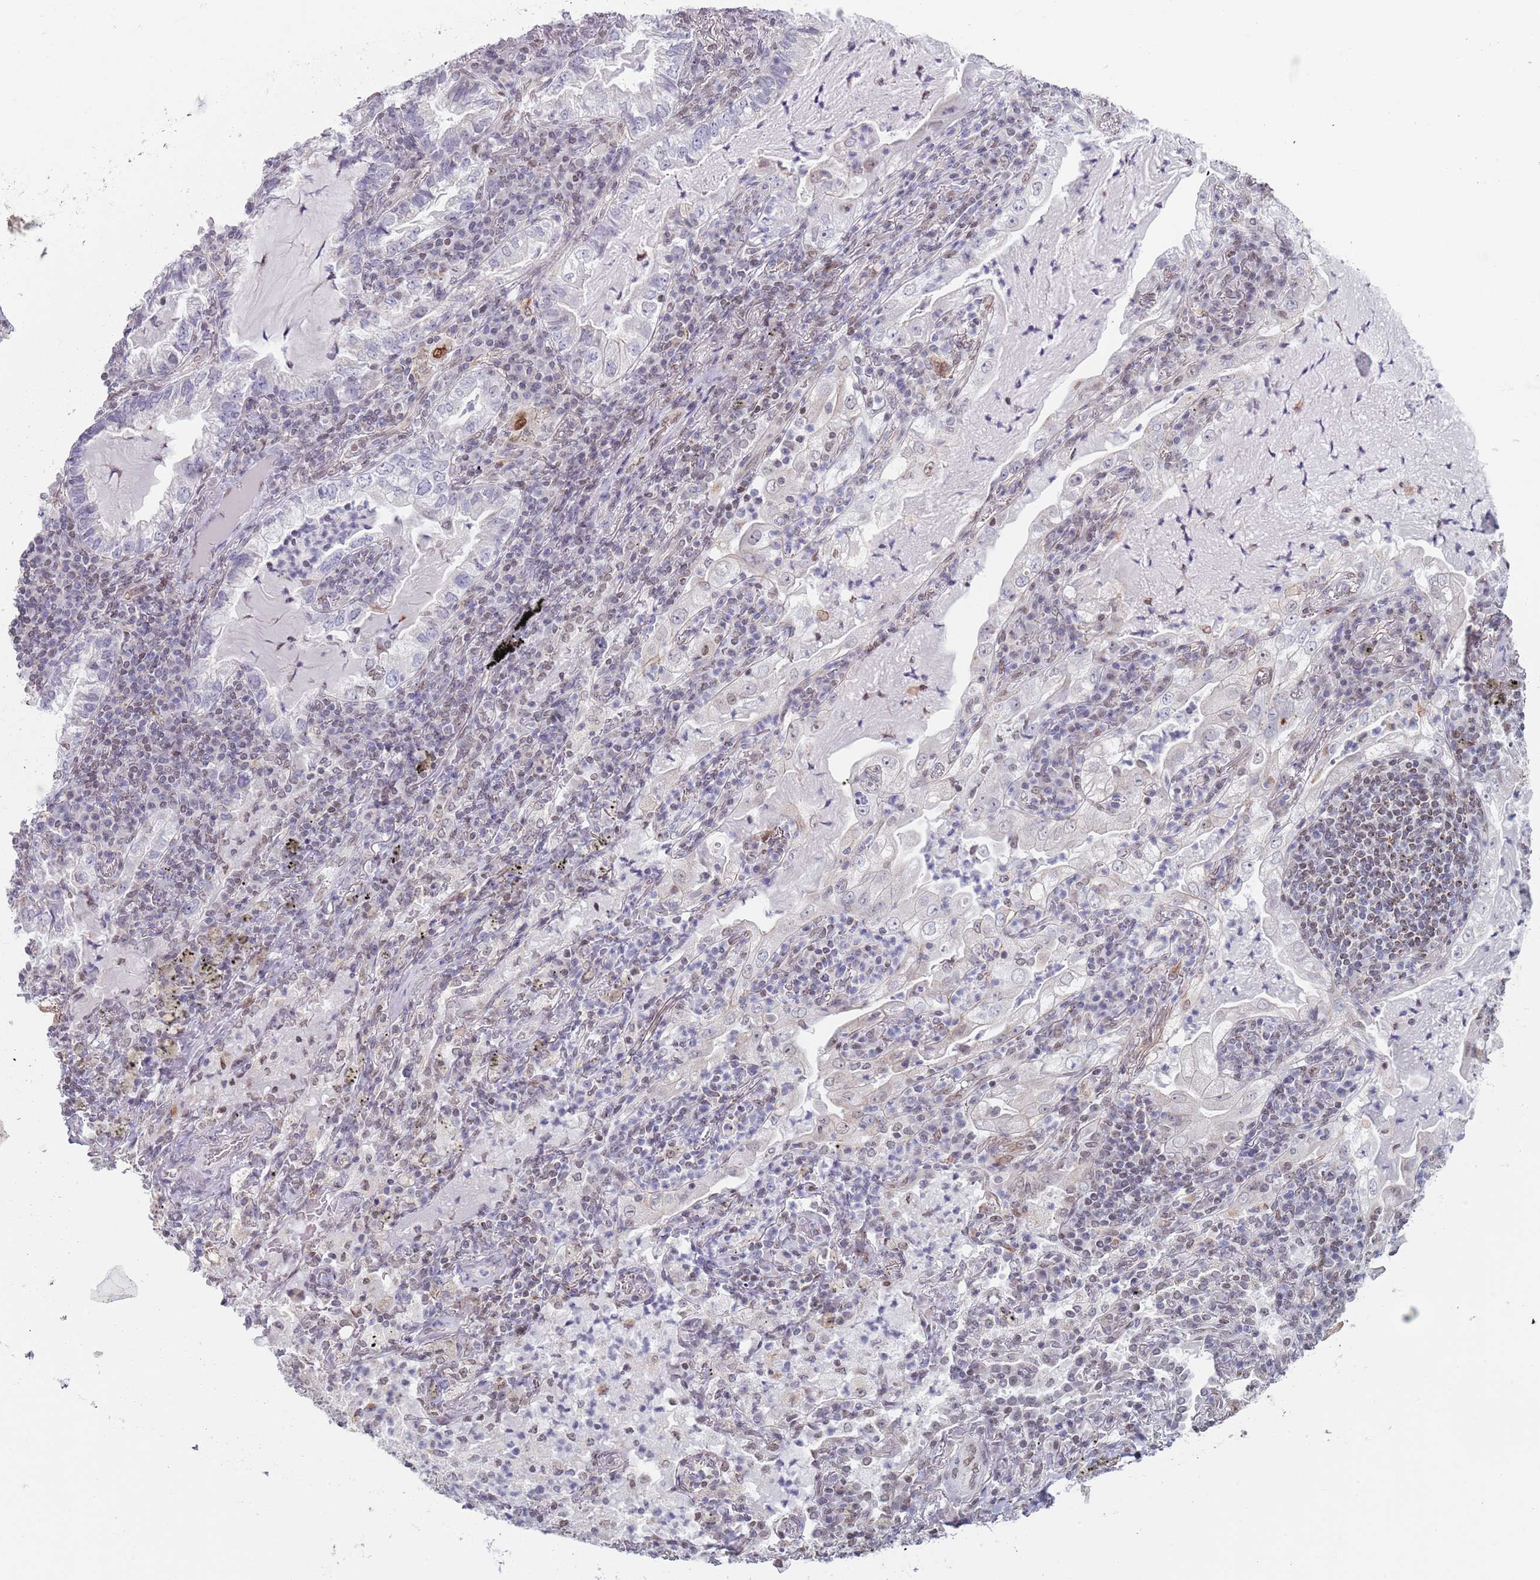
{"staining": {"intensity": "negative", "quantity": "none", "location": "none"}, "tissue": "lung cancer", "cell_type": "Tumor cells", "image_type": "cancer", "snomed": [{"axis": "morphology", "description": "Adenocarcinoma, NOS"}, {"axis": "topography", "description": "Lung"}], "caption": "This histopathology image is of lung cancer stained with immunohistochemistry (IHC) to label a protein in brown with the nuclei are counter-stained blue. There is no staining in tumor cells. (IHC, brightfield microscopy, high magnification).", "gene": "MFSD12", "patient": {"sex": "female", "age": 73}}